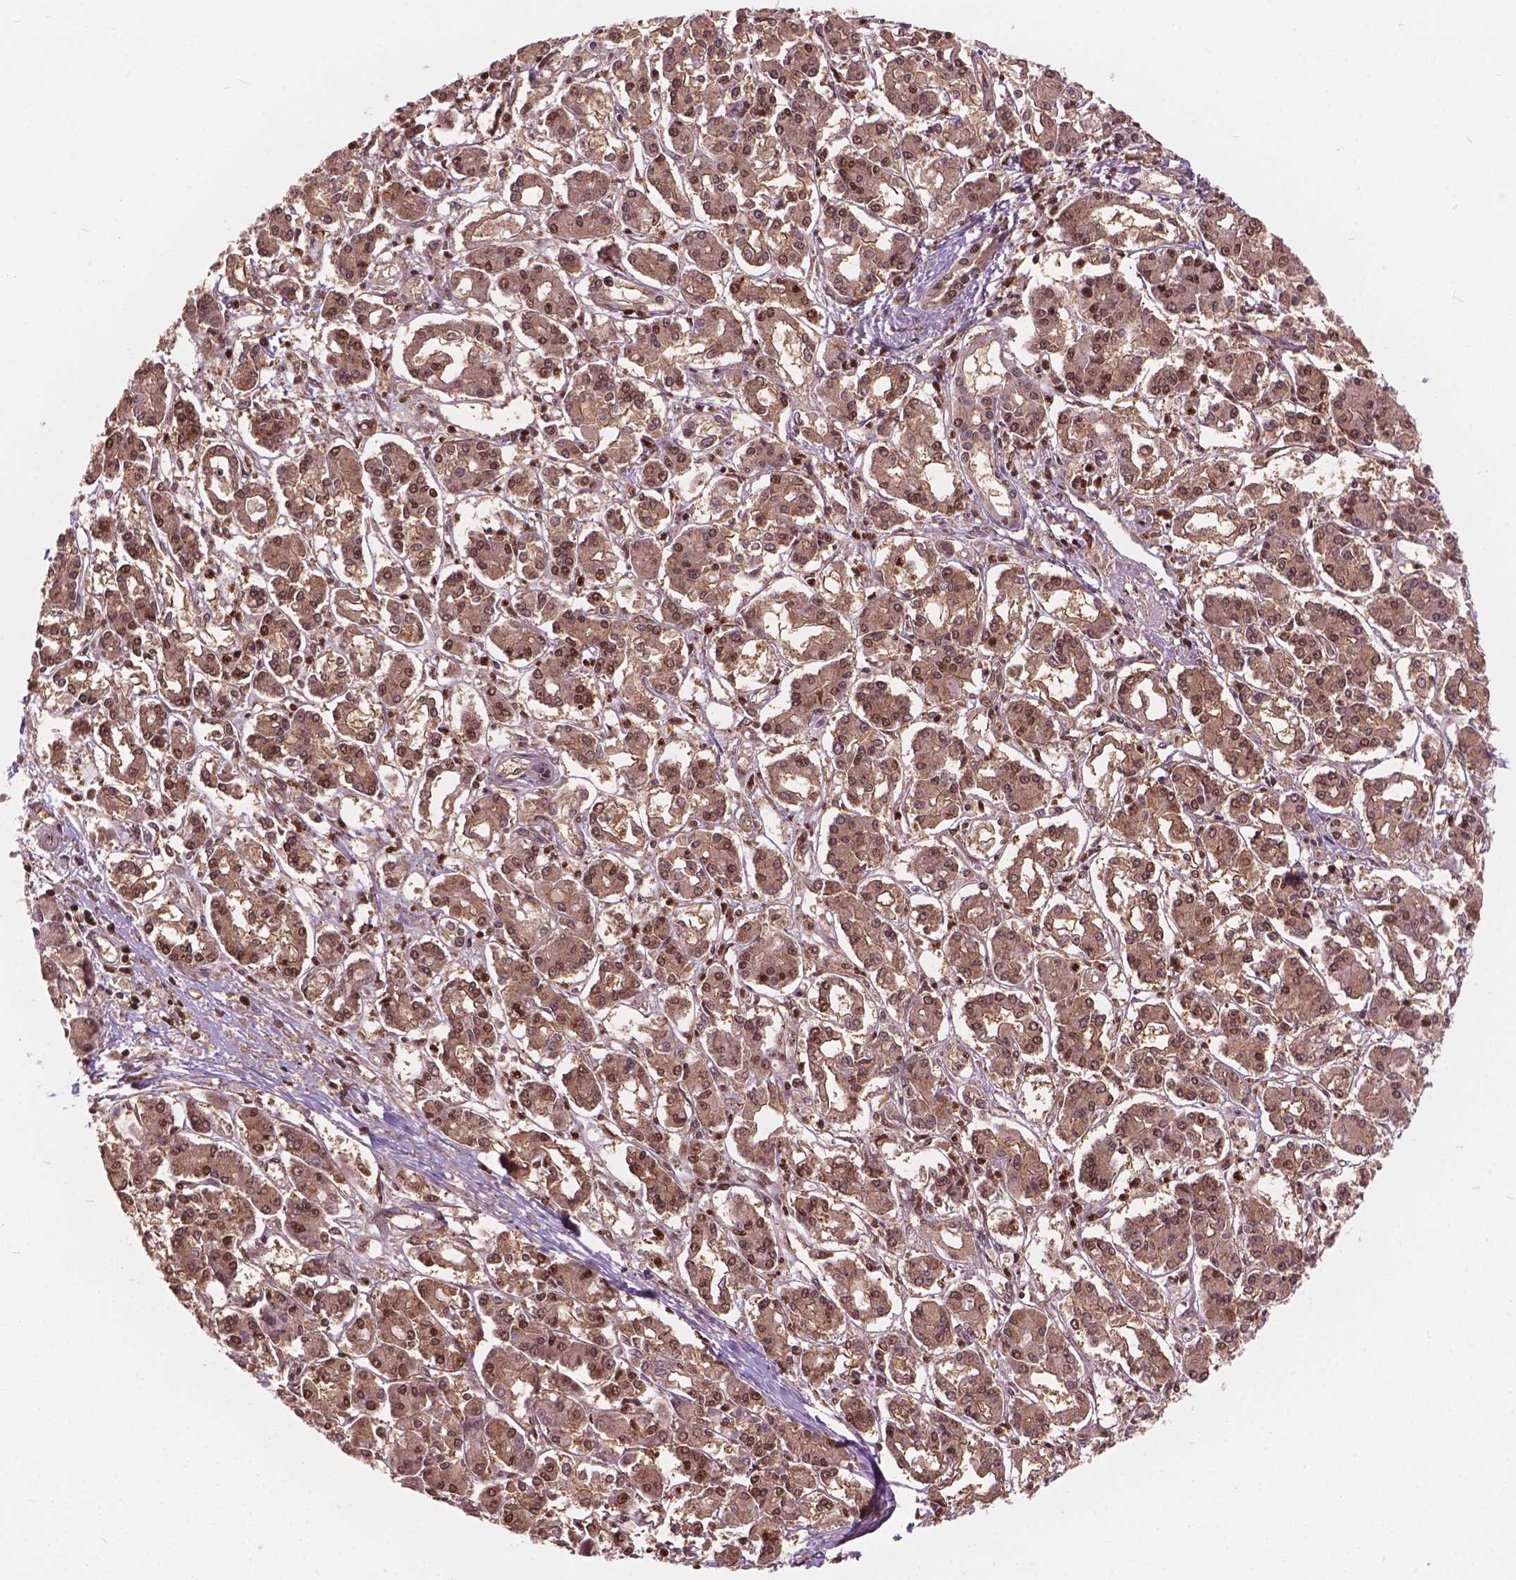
{"staining": {"intensity": "moderate", "quantity": "<25%", "location": "nuclear"}, "tissue": "pancreatic cancer", "cell_type": "Tumor cells", "image_type": "cancer", "snomed": [{"axis": "morphology", "description": "Adenocarcinoma, NOS"}, {"axis": "topography", "description": "Pancreas"}], "caption": "Immunohistochemistry staining of pancreatic cancer, which demonstrates low levels of moderate nuclear positivity in about <25% of tumor cells indicating moderate nuclear protein positivity. The staining was performed using DAB (3,3'-diaminobenzidine) (brown) for protein detection and nuclei were counterstained in hematoxylin (blue).", "gene": "ANP32B", "patient": {"sex": "male", "age": 85}}